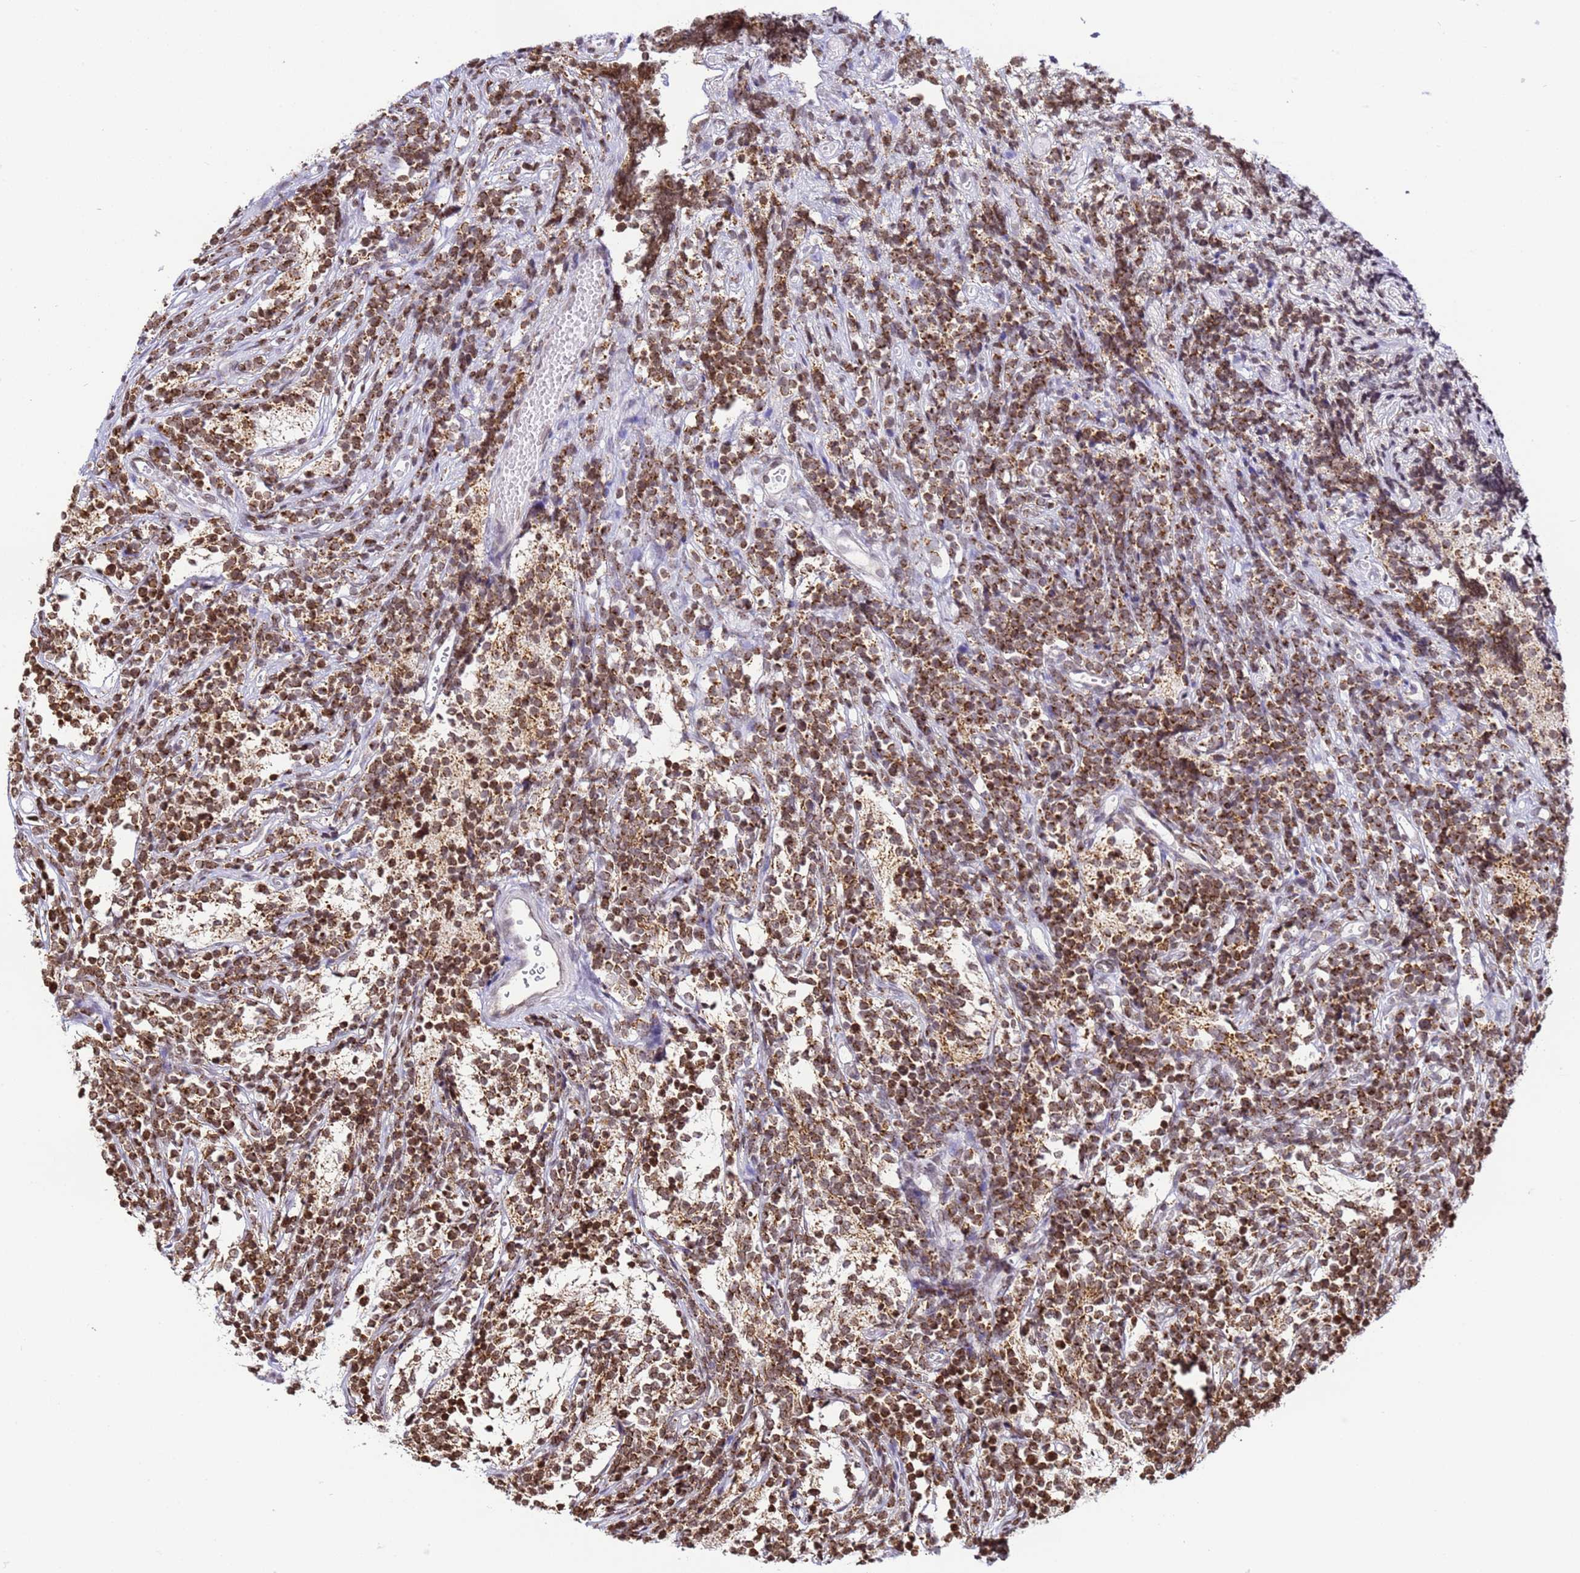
{"staining": {"intensity": "strong", "quantity": ">75%", "location": "cytoplasmic/membranous"}, "tissue": "glioma", "cell_type": "Tumor cells", "image_type": "cancer", "snomed": [{"axis": "morphology", "description": "Glioma, malignant, Low grade"}, {"axis": "topography", "description": "Brain"}], "caption": "IHC image of neoplastic tissue: malignant glioma (low-grade) stained using immunohistochemistry (IHC) shows high levels of strong protein expression localized specifically in the cytoplasmic/membranous of tumor cells, appearing as a cytoplasmic/membranous brown color.", "gene": "HSPE1", "patient": {"sex": "female", "age": 1}}